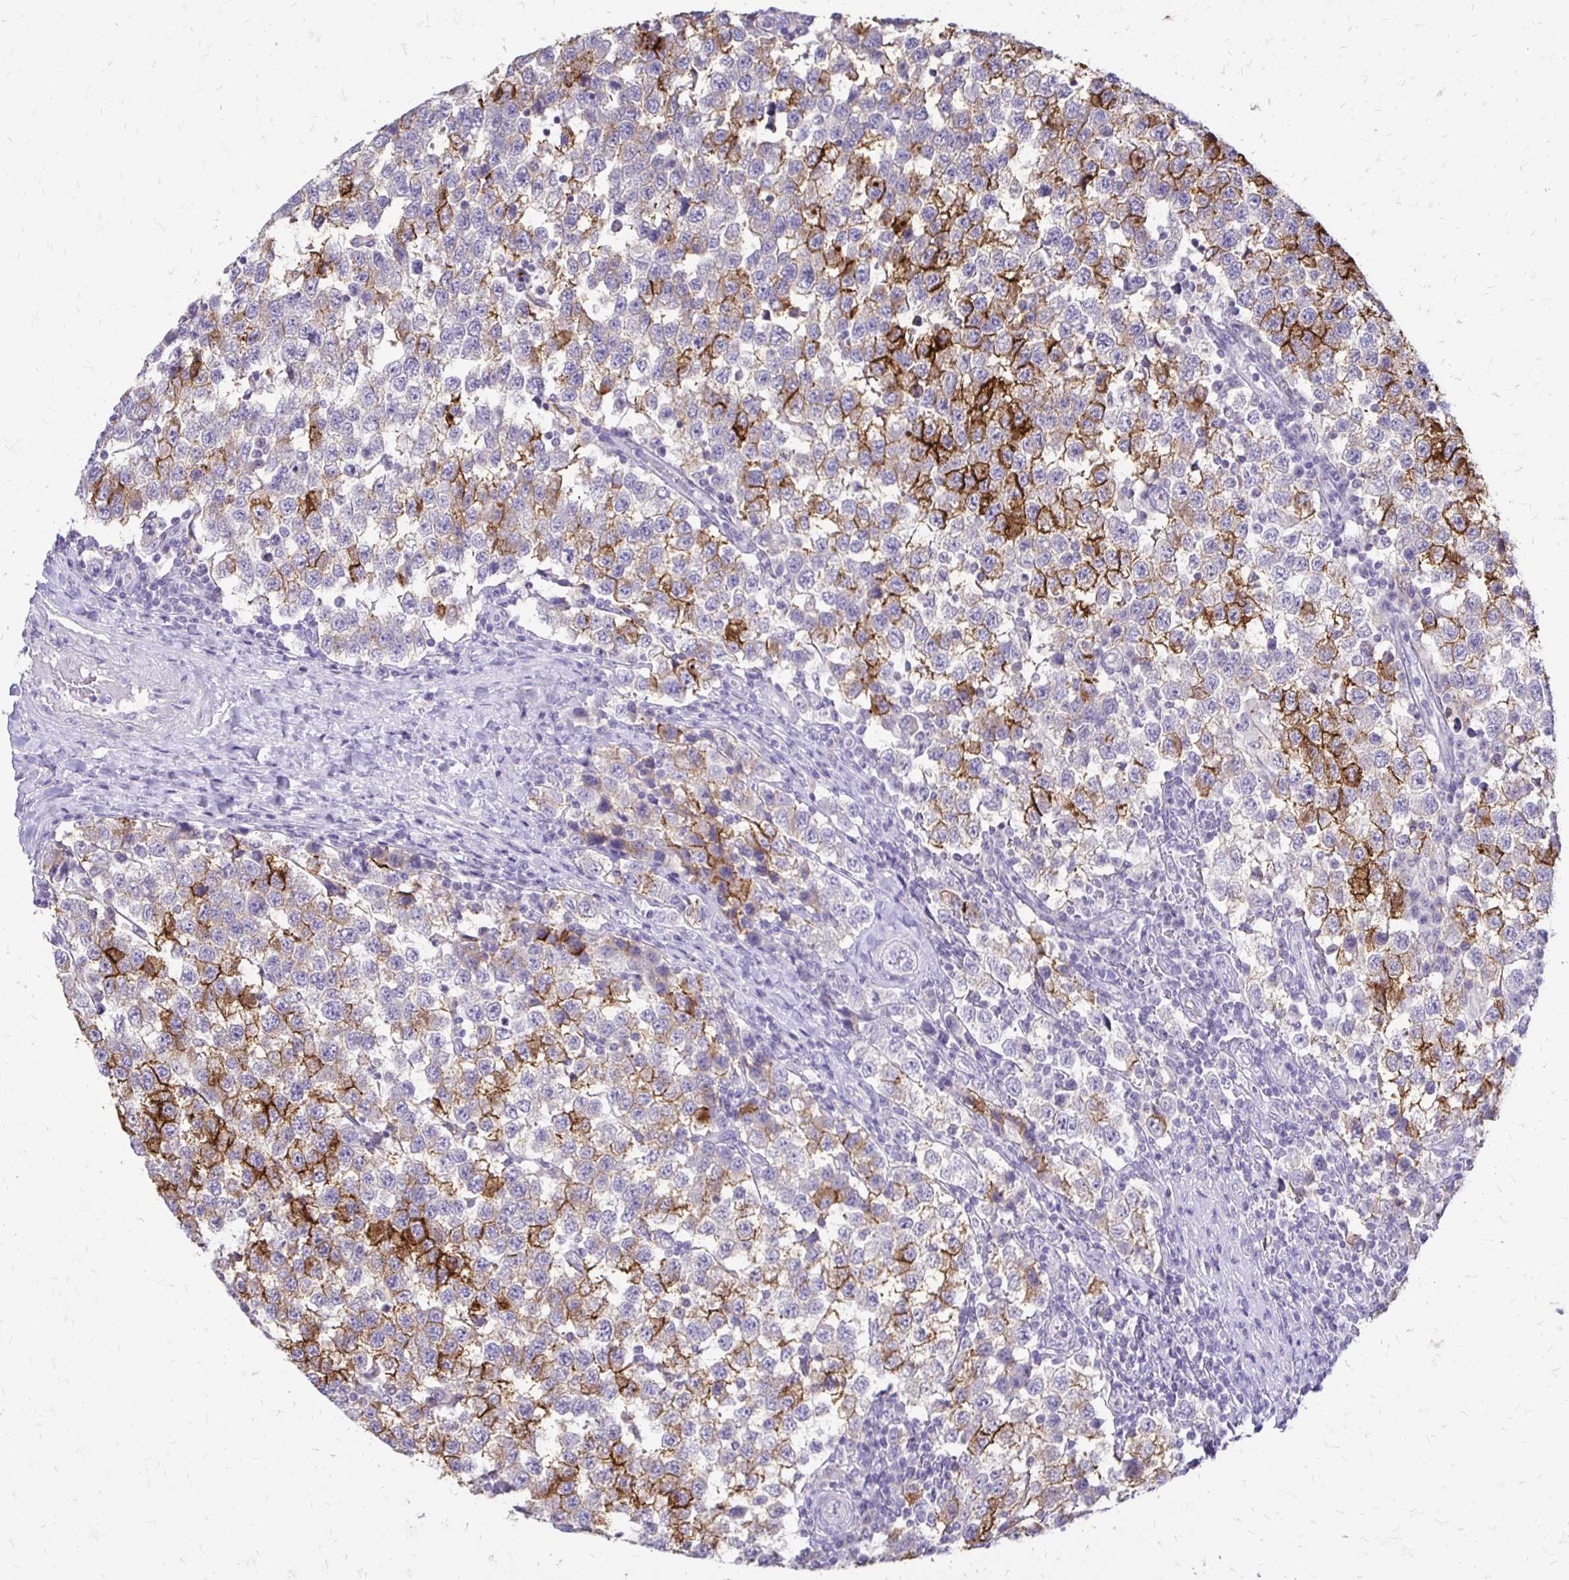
{"staining": {"intensity": "moderate", "quantity": "25%-75%", "location": "cytoplasmic/membranous"}, "tissue": "testis cancer", "cell_type": "Tumor cells", "image_type": "cancer", "snomed": [{"axis": "morphology", "description": "Seminoma, NOS"}, {"axis": "topography", "description": "Testis"}], "caption": "DAB immunohistochemical staining of human testis cancer reveals moderate cytoplasmic/membranous protein expression in approximately 25%-75% of tumor cells. (Stains: DAB (3,3'-diaminobenzidine) in brown, nuclei in blue, Microscopy: brightfield microscopy at high magnification).", "gene": "ALPG", "patient": {"sex": "male", "age": 34}}